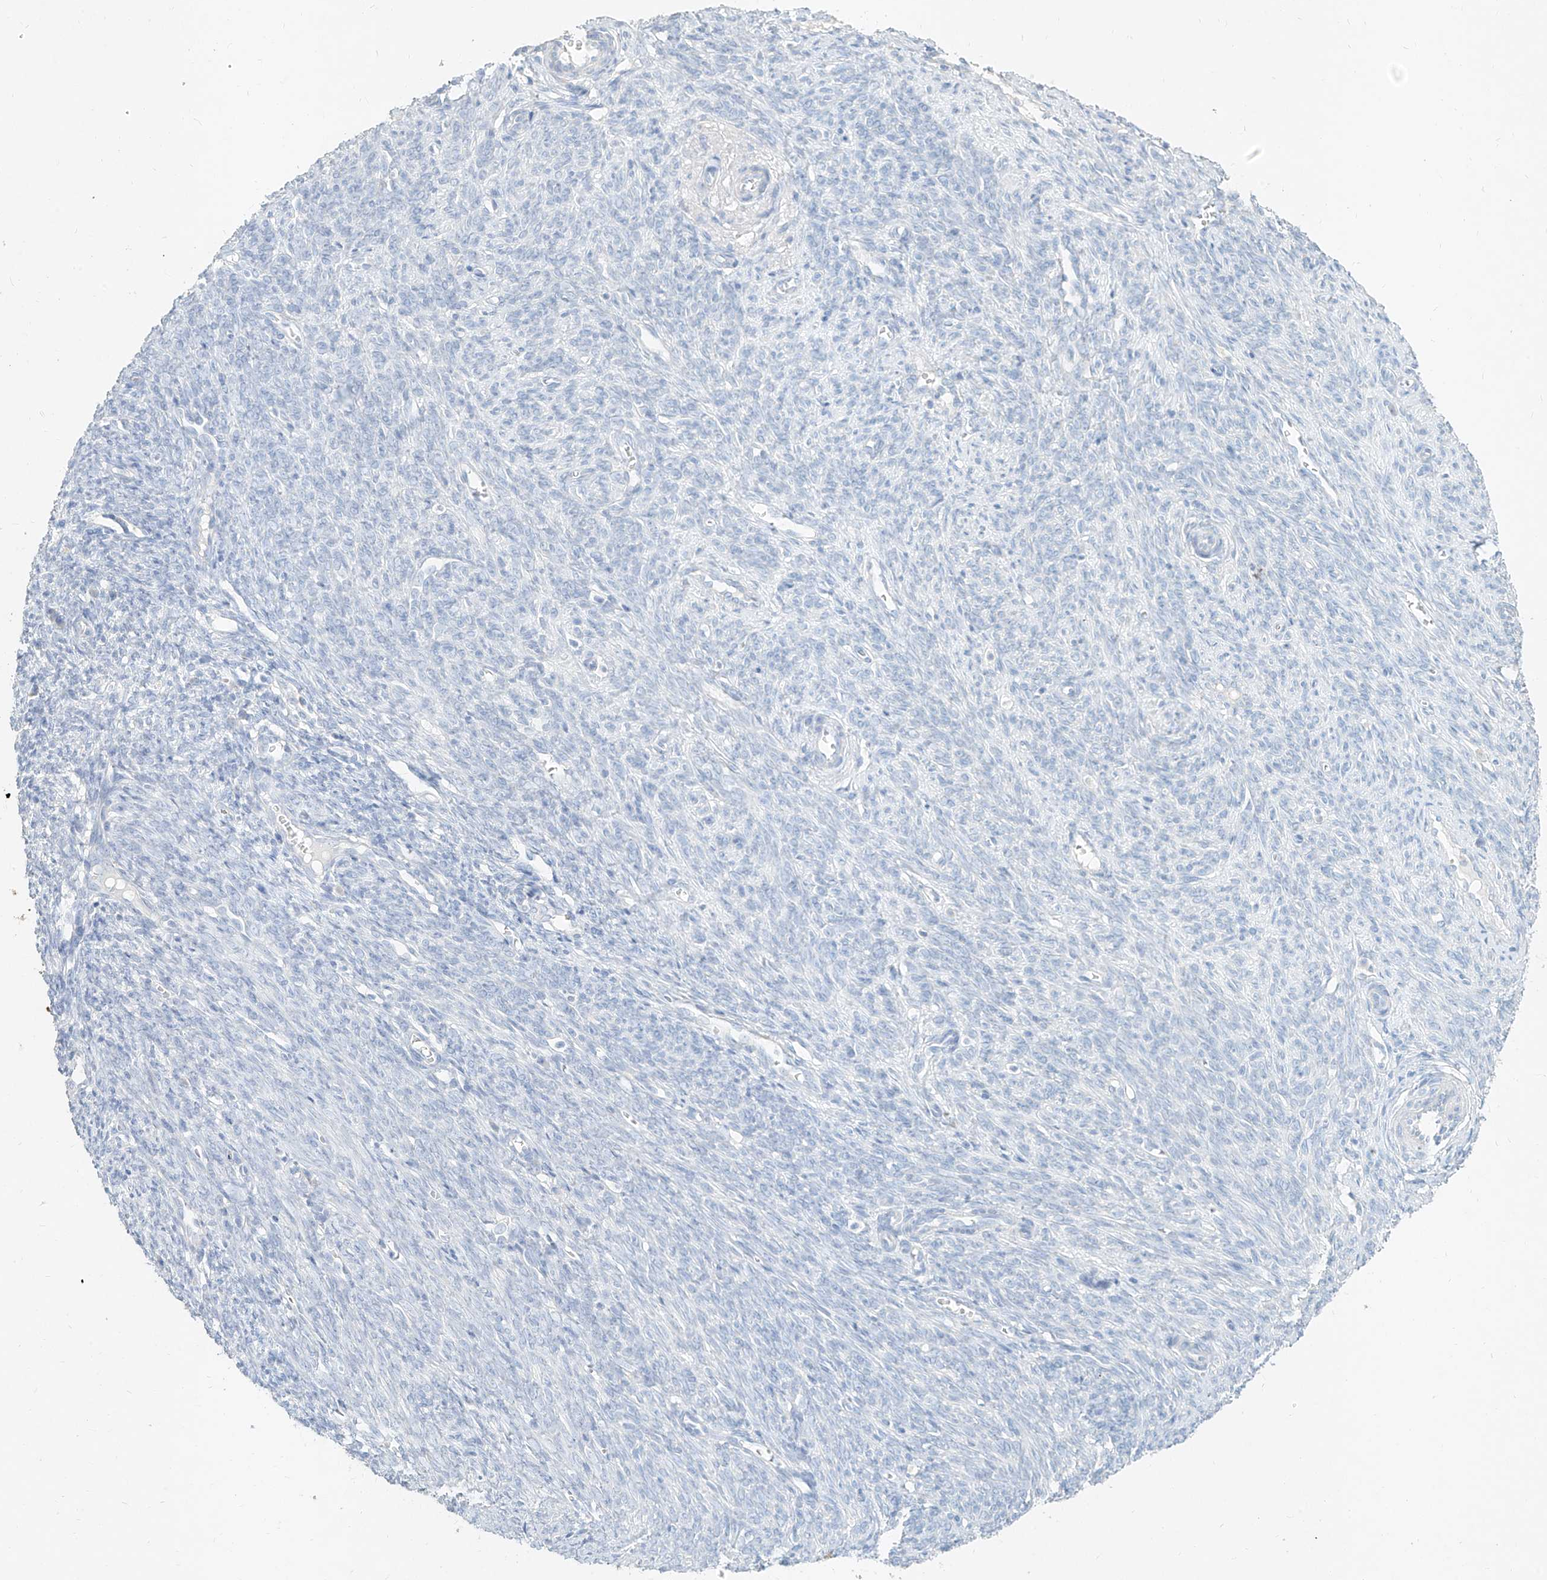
{"staining": {"intensity": "negative", "quantity": "none", "location": "none"}, "tissue": "endometrial cancer", "cell_type": "Tumor cells", "image_type": "cancer", "snomed": [{"axis": "morphology", "description": "Adenocarcinoma, NOS"}, {"axis": "topography", "description": "Uterus"}], "caption": "High magnification brightfield microscopy of endometrial cancer (adenocarcinoma) stained with DAB (brown) and counterstained with hematoxylin (blue): tumor cells show no significant staining.", "gene": "ZZEF1", "patient": {"sex": "female", "age": 77}}